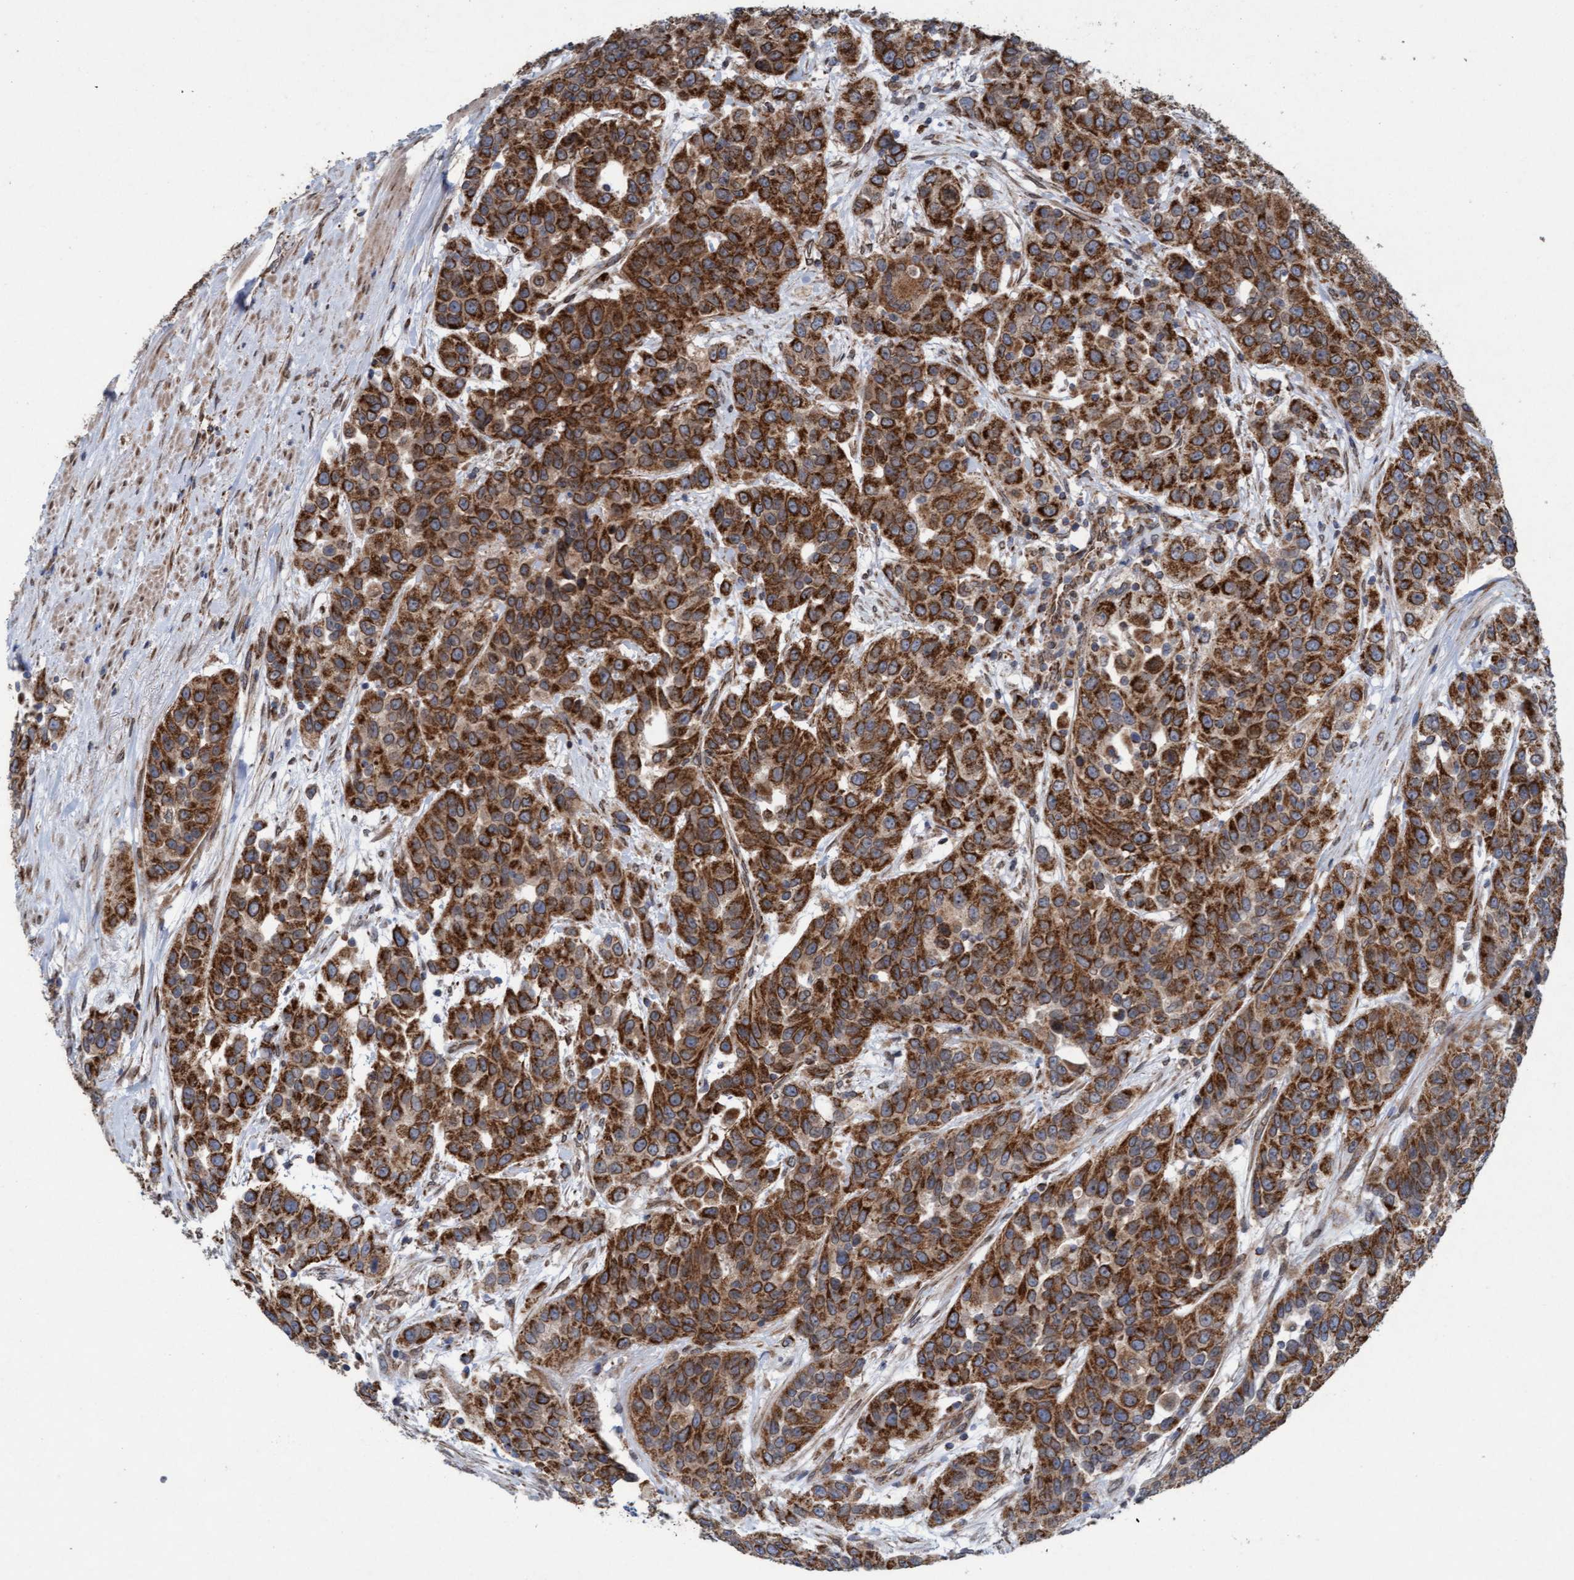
{"staining": {"intensity": "strong", "quantity": ">75%", "location": "cytoplasmic/membranous"}, "tissue": "urothelial cancer", "cell_type": "Tumor cells", "image_type": "cancer", "snomed": [{"axis": "morphology", "description": "Urothelial carcinoma, High grade"}, {"axis": "topography", "description": "Urinary bladder"}], "caption": "This is an image of immunohistochemistry (IHC) staining of urothelial cancer, which shows strong positivity in the cytoplasmic/membranous of tumor cells.", "gene": "MRPS23", "patient": {"sex": "female", "age": 80}}